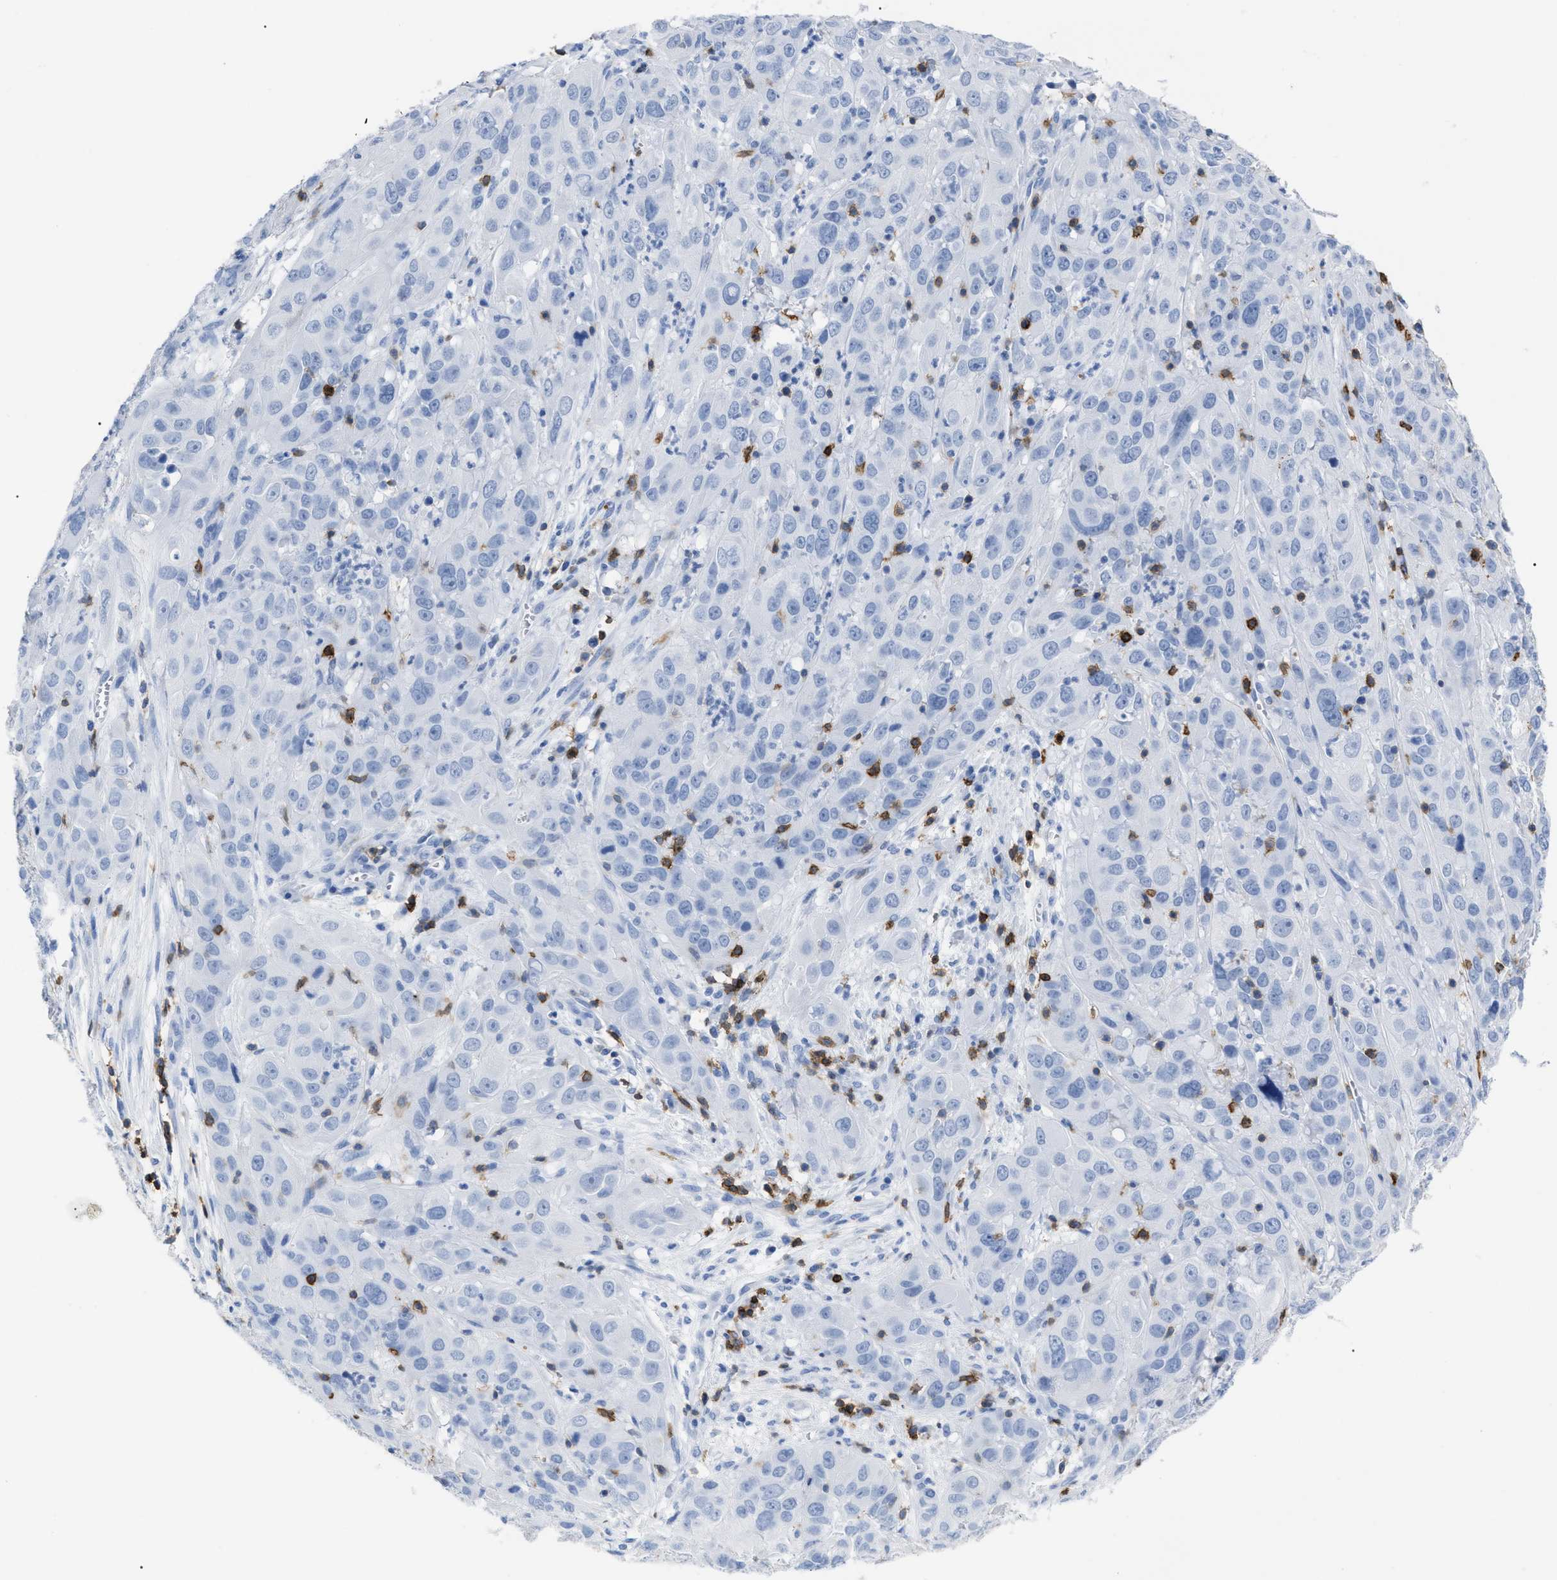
{"staining": {"intensity": "negative", "quantity": "none", "location": "none"}, "tissue": "cervical cancer", "cell_type": "Tumor cells", "image_type": "cancer", "snomed": [{"axis": "morphology", "description": "Squamous cell carcinoma, NOS"}, {"axis": "topography", "description": "Cervix"}], "caption": "A high-resolution image shows immunohistochemistry staining of squamous cell carcinoma (cervical), which demonstrates no significant expression in tumor cells.", "gene": "CD5", "patient": {"sex": "female", "age": 32}}